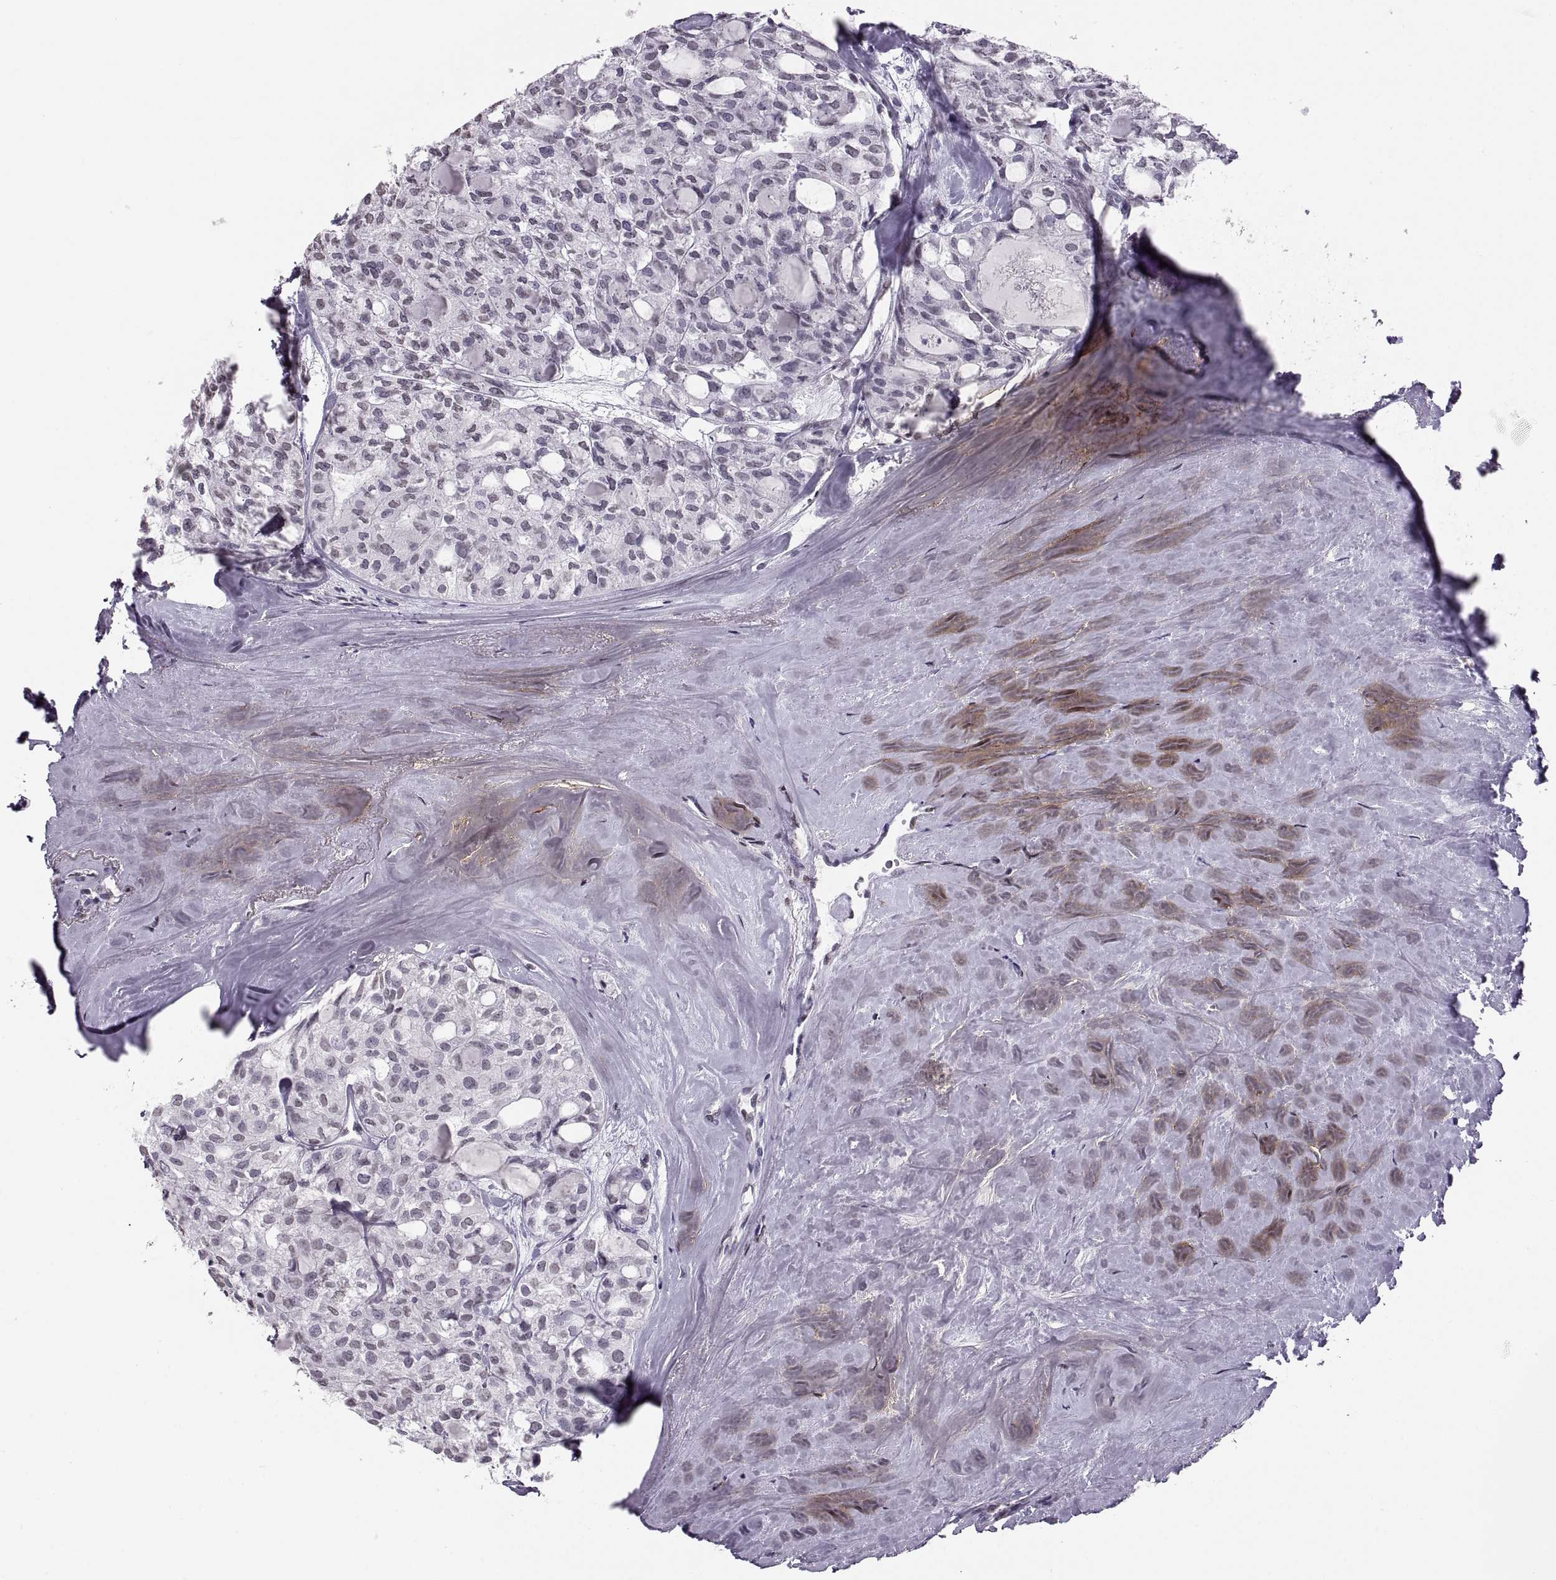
{"staining": {"intensity": "negative", "quantity": "none", "location": "none"}, "tissue": "thyroid cancer", "cell_type": "Tumor cells", "image_type": "cancer", "snomed": [{"axis": "morphology", "description": "Follicular adenoma carcinoma, NOS"}, {"axis": "topography", "description": "Thyroid gland"}], "caption": "IHC of human thyroid cancer (follicular adenoma carcinoma) demonstrates no expression in tumor cells.", "gene": "CARTPT", "patient": {"sex": "male", "age": 75}}